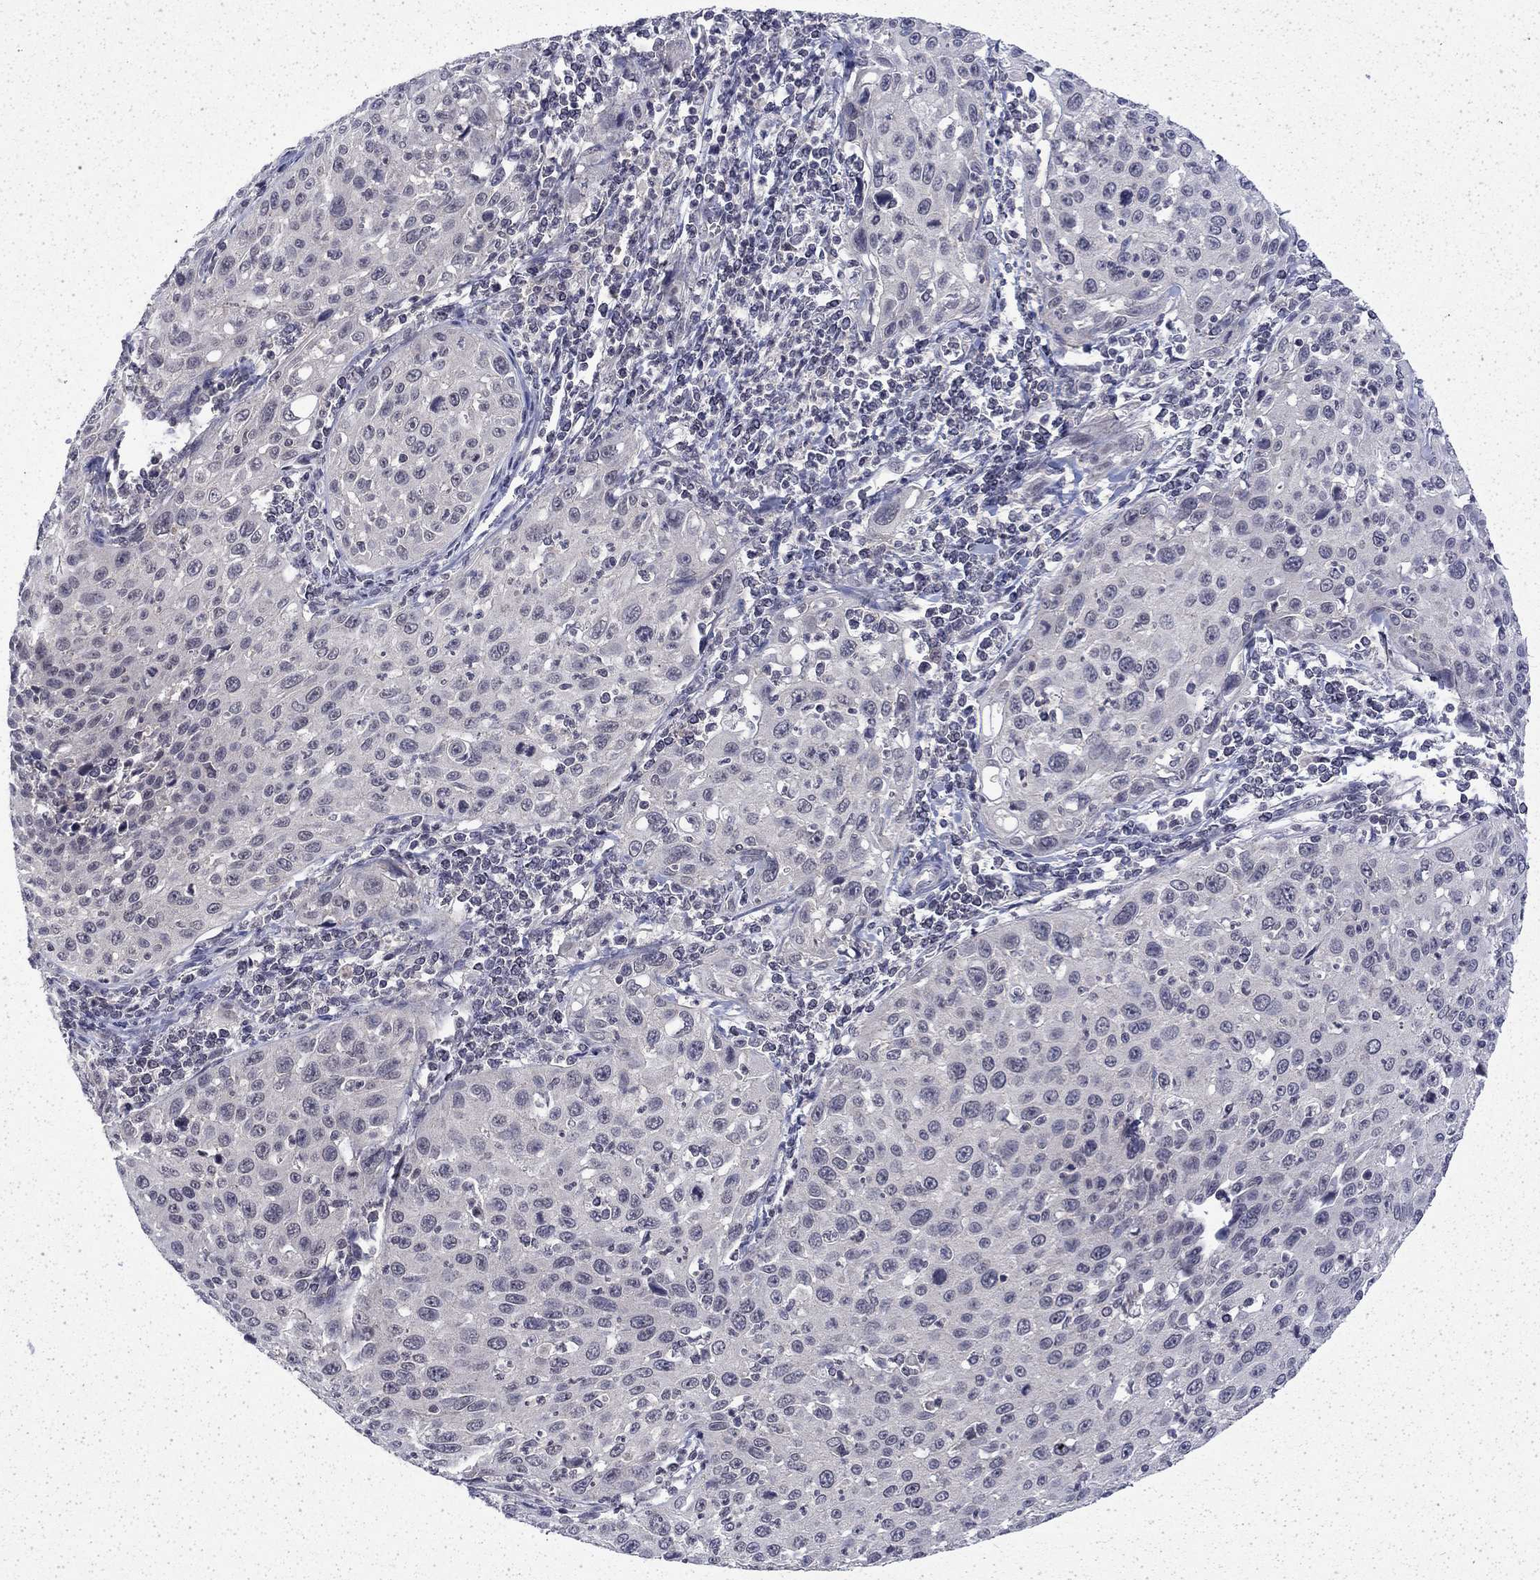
{"staining": {"intensity": "negative", "quantity": "none", "location": "none"}, "tissue": "cervical cancer", "cell_type": "Tumor cells", "image_type": "cancer", "snomed": [{"axis": "morphology", "description": "Squamous cell carcinoma, NOS"}, {"axis": "topography", "description": "Cervix"}], "caption": "The image exhibits no significant positivity in tumor cells of cervical cancer. Nuclei are stained in blue.", "gene": "CHAT", "patient": {"sex": "female", "age": 26}}